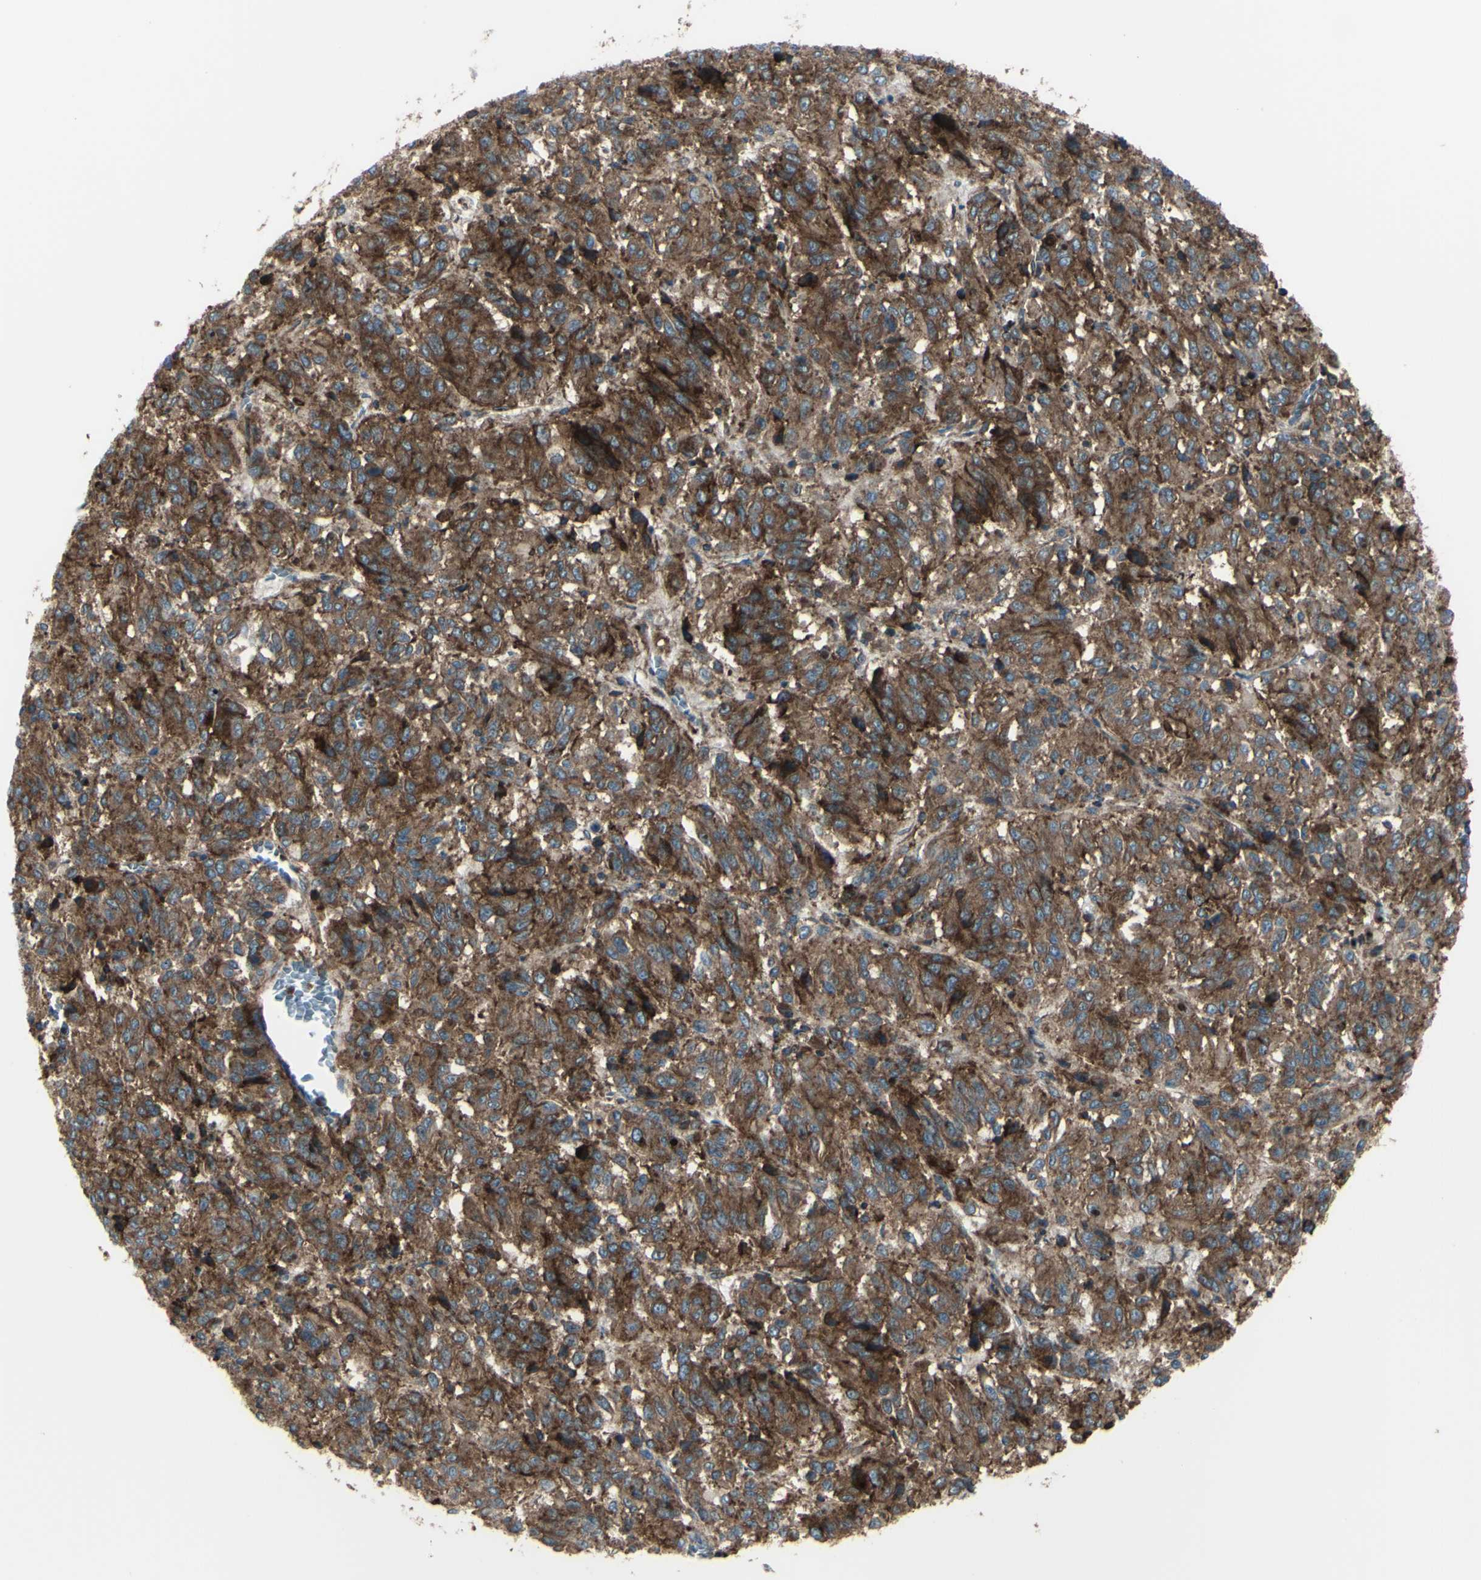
{"staining": {"intensity": "strong", "quantity": ">75%", "location": "cytoplasmic/membranous"}, "tissue": "melanoma", "cell_type": "Tumor cells", "image_type": "cancer", "snomed": [{"axis": "morphology", "description": "Malignant melanoma, Metastatic site"}, {"axis": "topography", "description": "Lung"}], "caption": "Immunohistochemistry (IHC) micrograph of neoplastic tissue: melanoma stained using immunohistochemistry reveals high levels of strong protein expression localized specifically in the cytoplasmic/membranous of tumor cells, appearing as a cytoplasmic/membranous brown color.", "gene": "NAPA", "patient": {"sex": "male", "age": 64}}